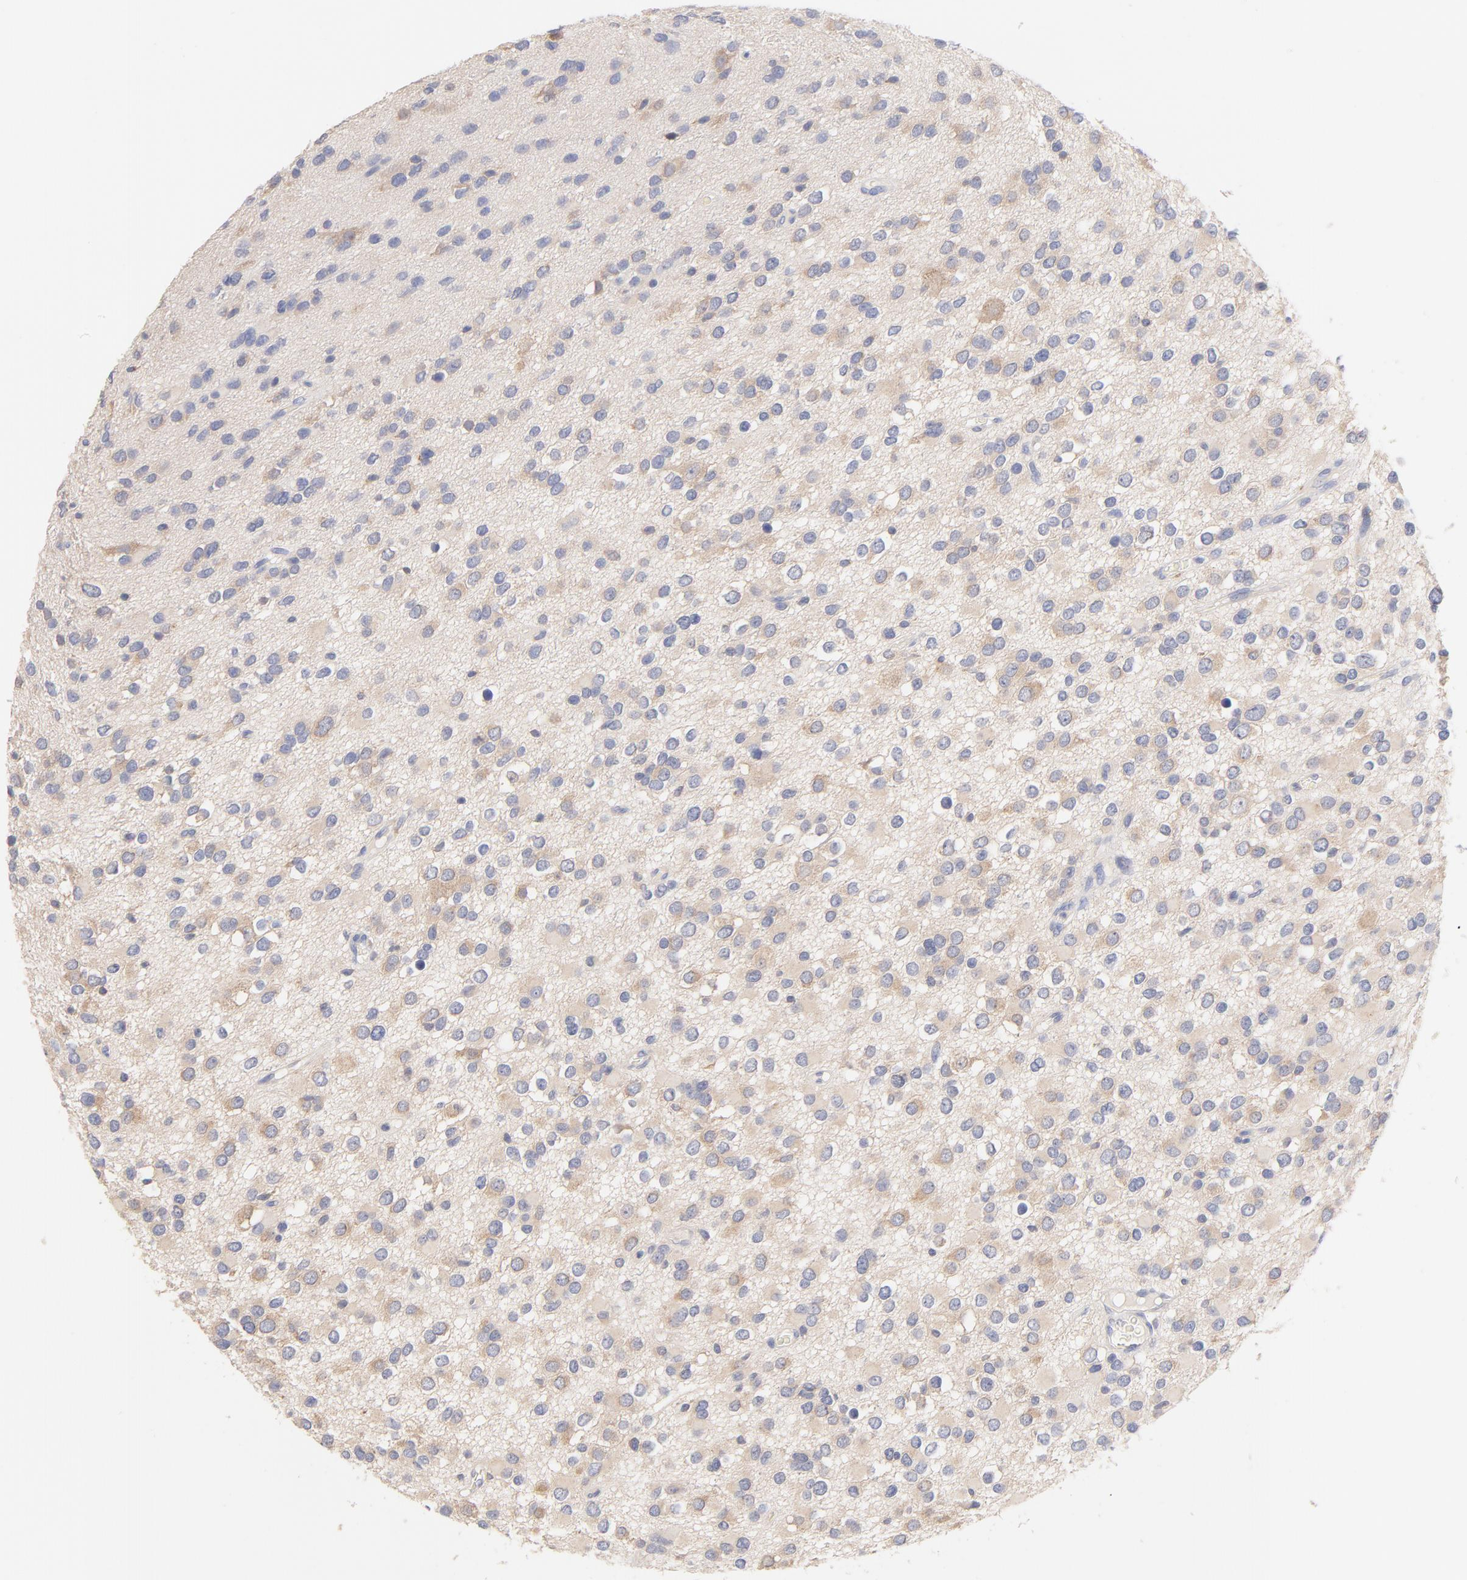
{"staining": {"intensity": "weak", "quantity": ">75%", "location": "cytoplasmic/membranous"}, "tissue": "glioma", "cell_type": "Tumor cells", "image_type": "cancer", "snomed": [{"axis": "morphology", "description": "Glioma, malignant, Low grade"}, {"axis": "topography", "description": "Brain"}], "caption": "Malignant glioma (low-grade) stained with a brown dye exhibits weak cytoplasmic/membranous positive expression in approximately >75% of tumor cells.", "gene": "TNFRSF13C", "patient": {"sex": "male", "age": 42}}